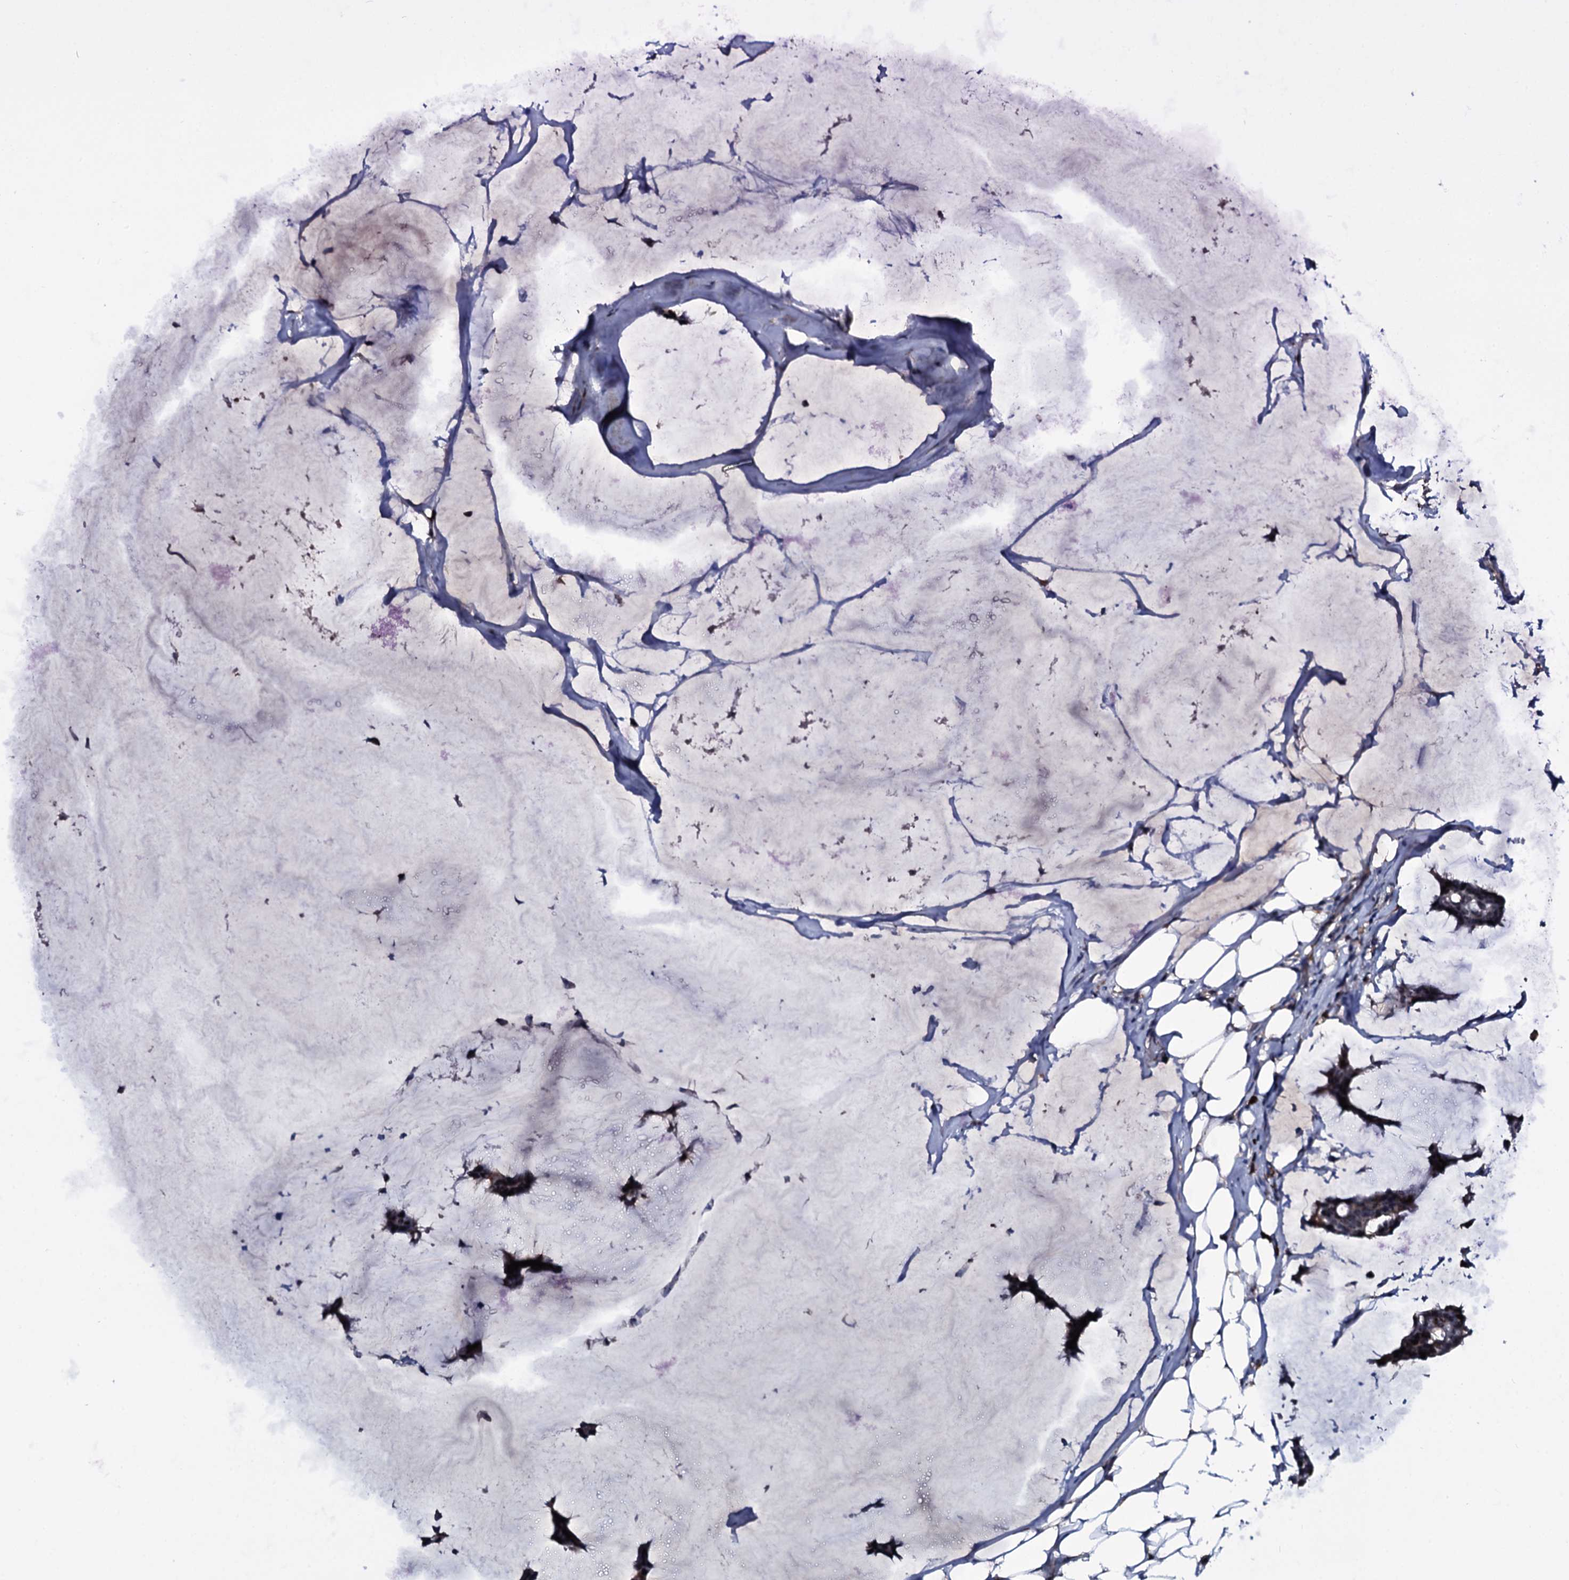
{"staining": {"intensity": "moderate", "quantity": "25%-75%", "location": "nuclear"}, "tissue": "breast cancer", "cell_type": "Tumor cells", "image_type": "cancer", "snomed": [{"axis": "morphology", "description": "Duct carcinoma"}, {"axis": "topography", "description": "Breast"}], "caption": "IHC staining of intraductal carcinoma (breast), which reveals medium levels of moderate nuclear positivity in approximately 25%-75% of tumor cells indicating moderate nuclear protein staining. The staining was performed using DAB (3,3'-diaminobenzidine) (brown) for protein detection and nuclei were counterstained in hematoxylin (blue).", "gene": "LYG2", "patient": {"sex": "female", "age": 93}}